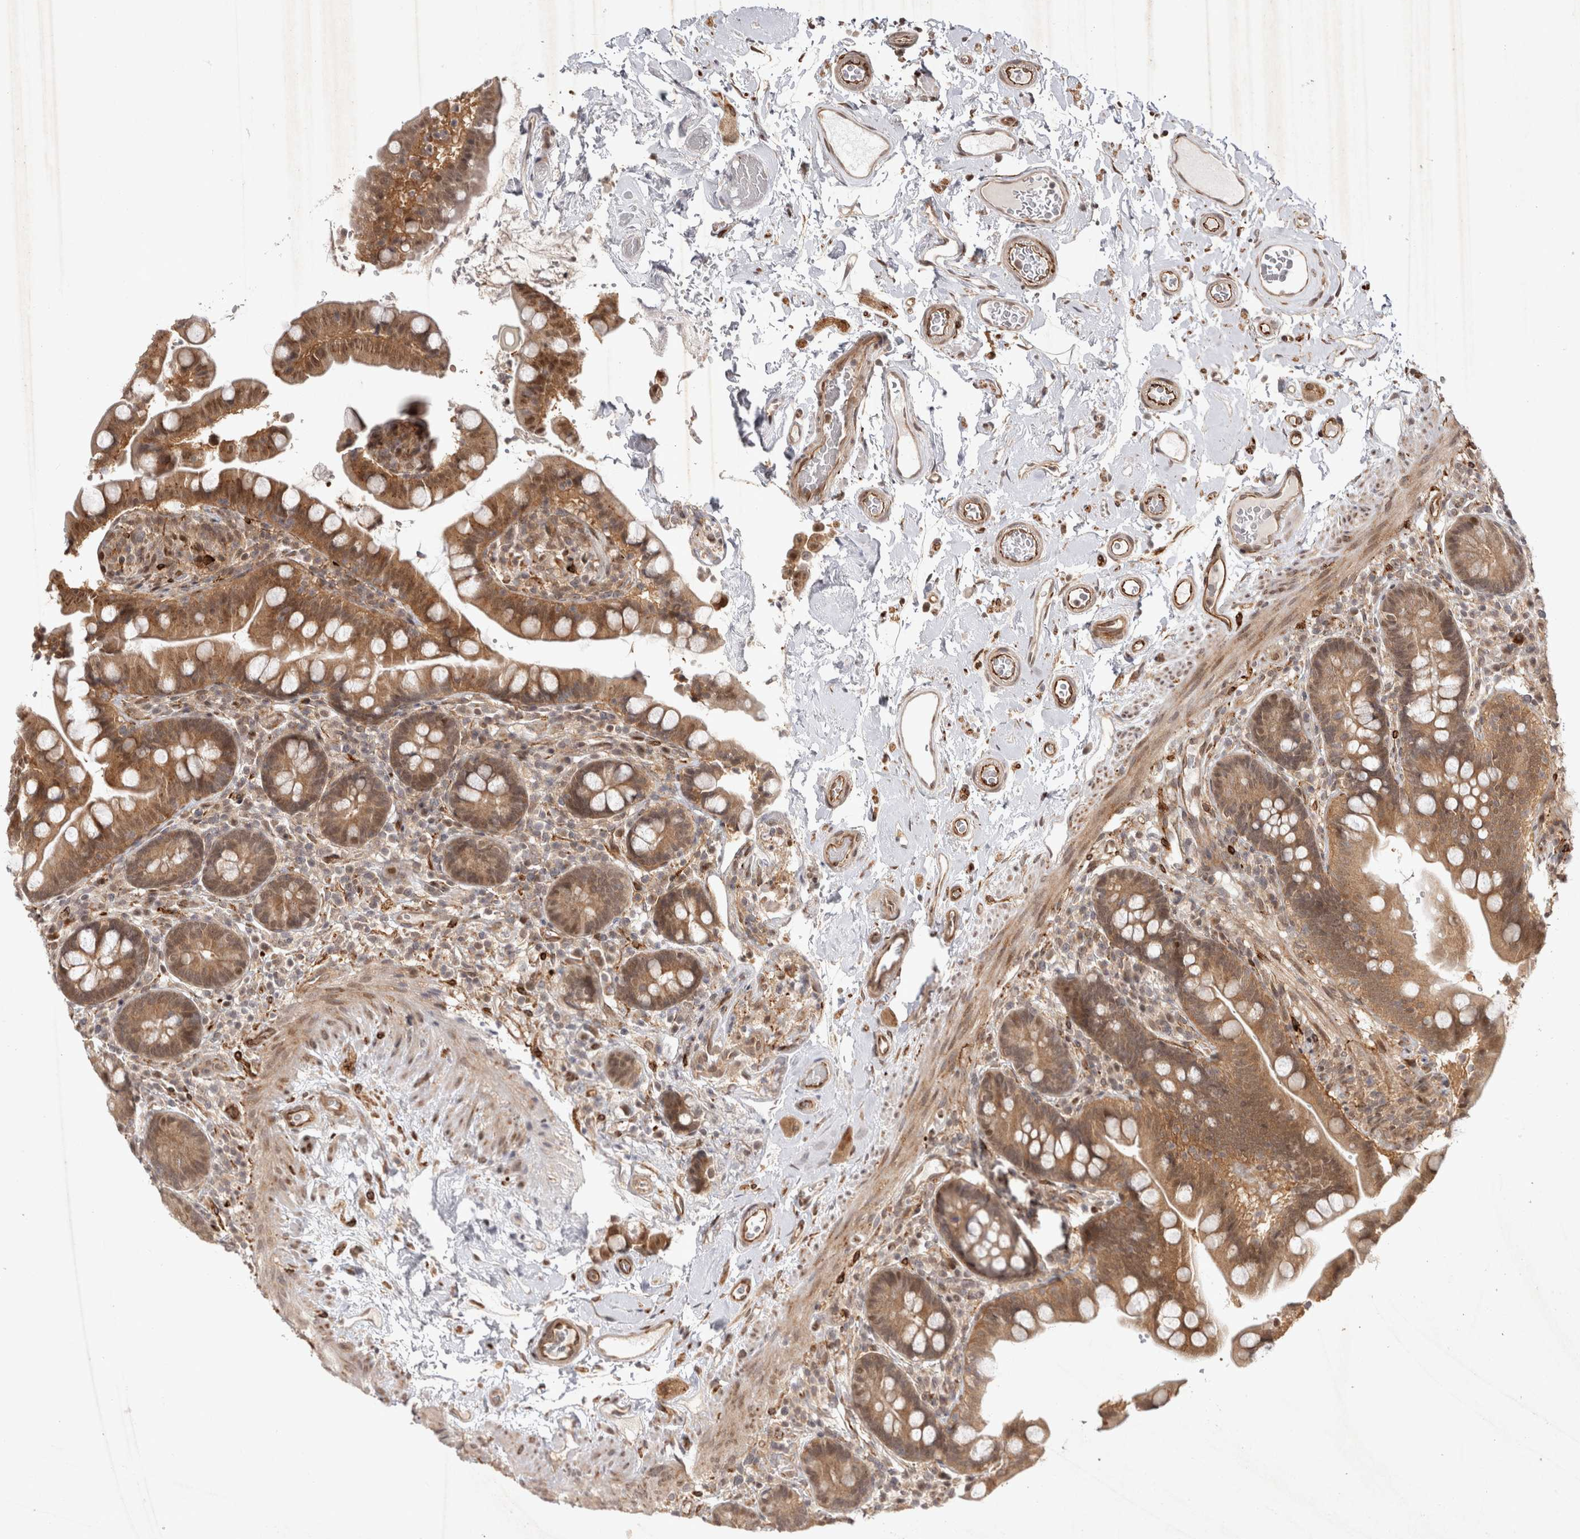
{"staining": {"intensity": "moderate", "quantity": ">75%", "location": "cytoplasmic/membranous"}, "tissue": "colon", "cell_type": "Endothelial cells", "image_type": "normal", "snomed": [{"axis": "morphology", "description": "Normal tissue, NOS"}, {"axis": "topography", "description": "Smooth muscle"}, {"axis": "topography", "description": "Colon"}], "caption": "Benign colon reveals moderate cytoplasmic/membranous expression in approximately >75% of endothelial cells Nuclei are stained in blue..", "gene": "ZNF318", "patient": {"sex": "male", "age": 73}}